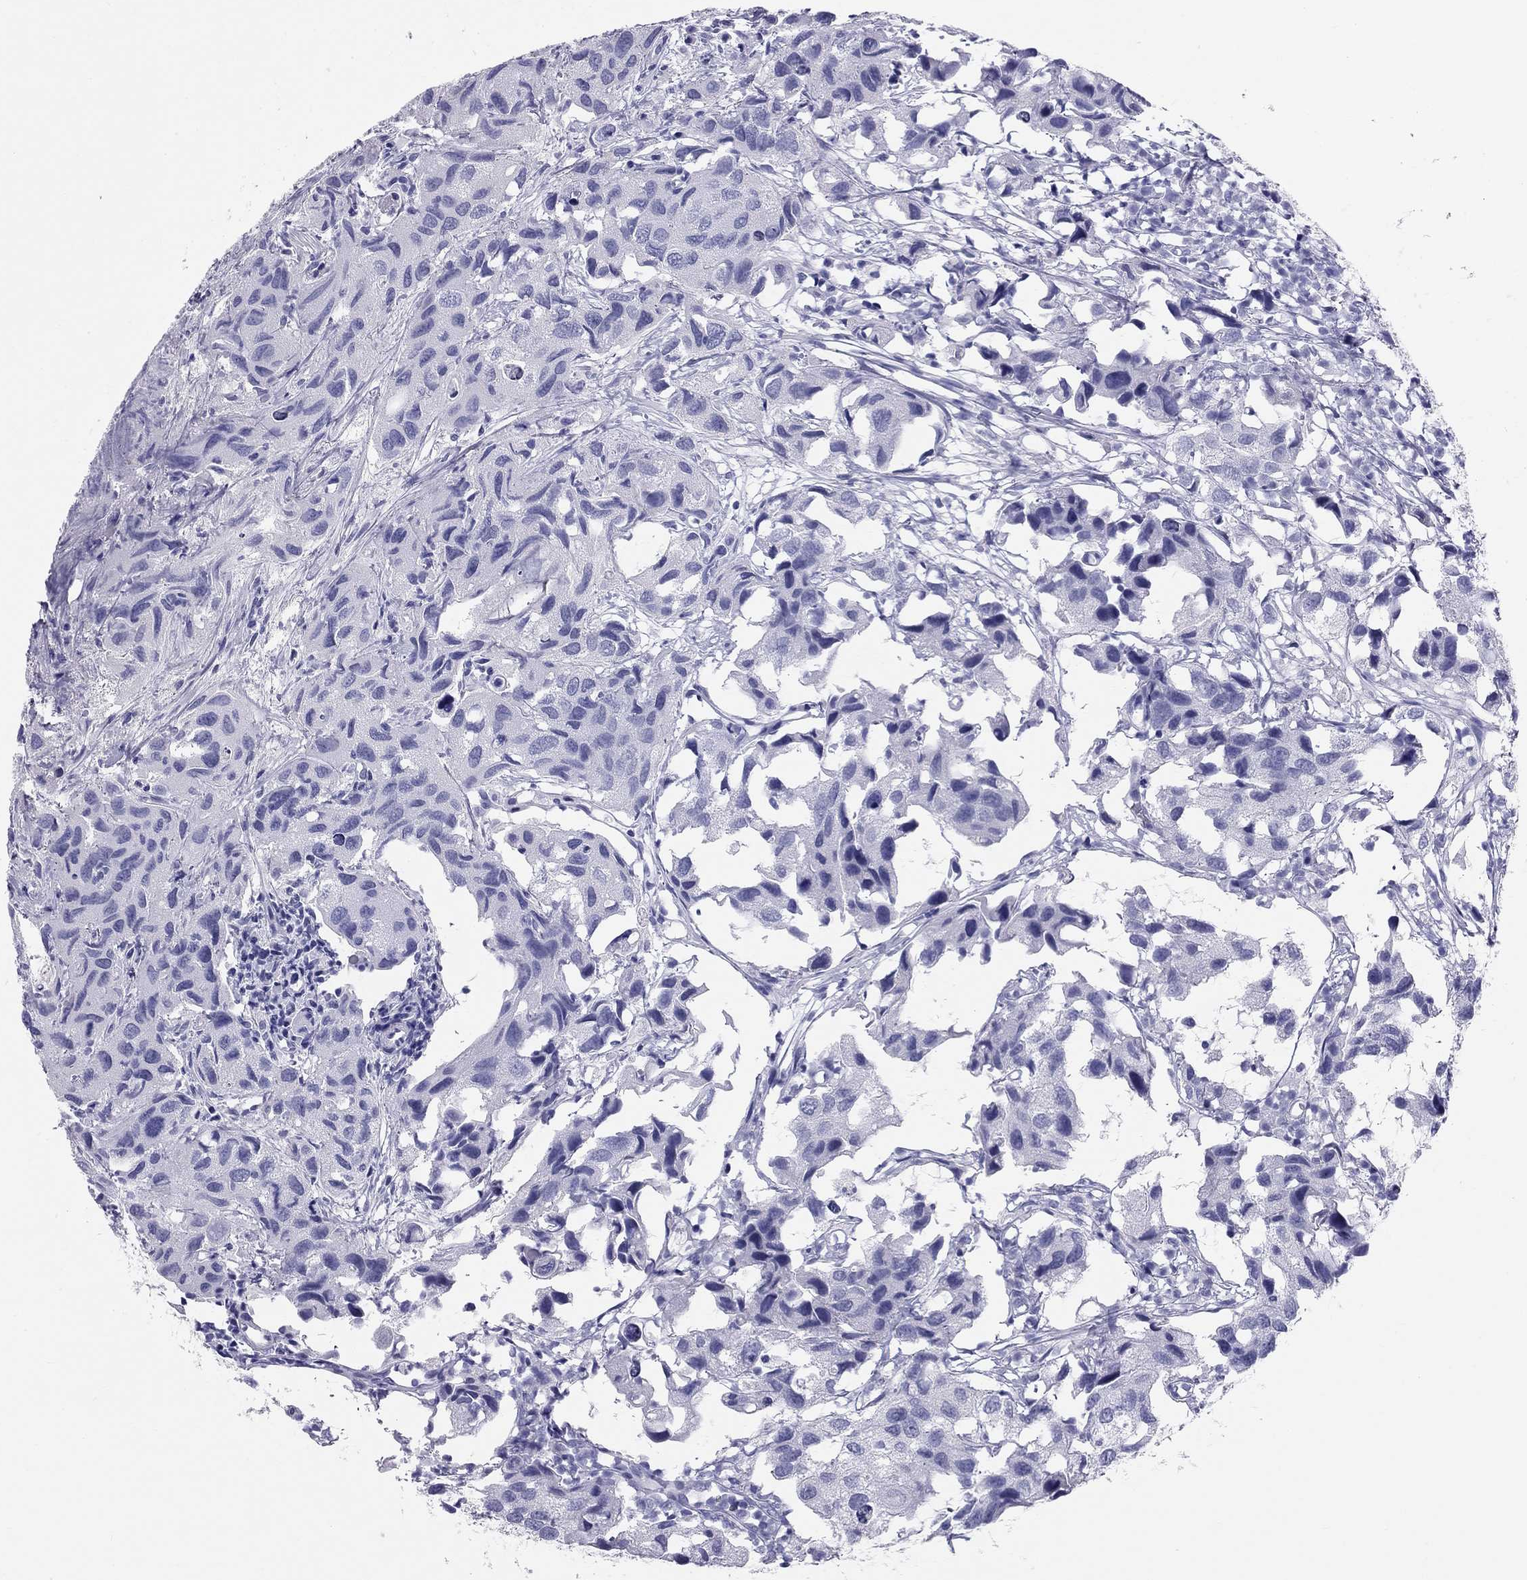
{"staining": {"intensity": "negative", "quantity": "none", "location": "none"}, "tissue": "urothelial cancer", "cell_type": "Tumor cells", "image_type": "cancer", "snomed": [{"axis": "morphology", "description": "Urothelial carcinoma, High grade"}, {"axis": "topography", "description": "Urinary bladder"}], "caption": "IHC micrograph of human urothelial cancer stained for a protein (brown), which displays no positivity in tumor cells.", "gene": "TRPM3", "patient": {"sex": "male", "age": 79}}